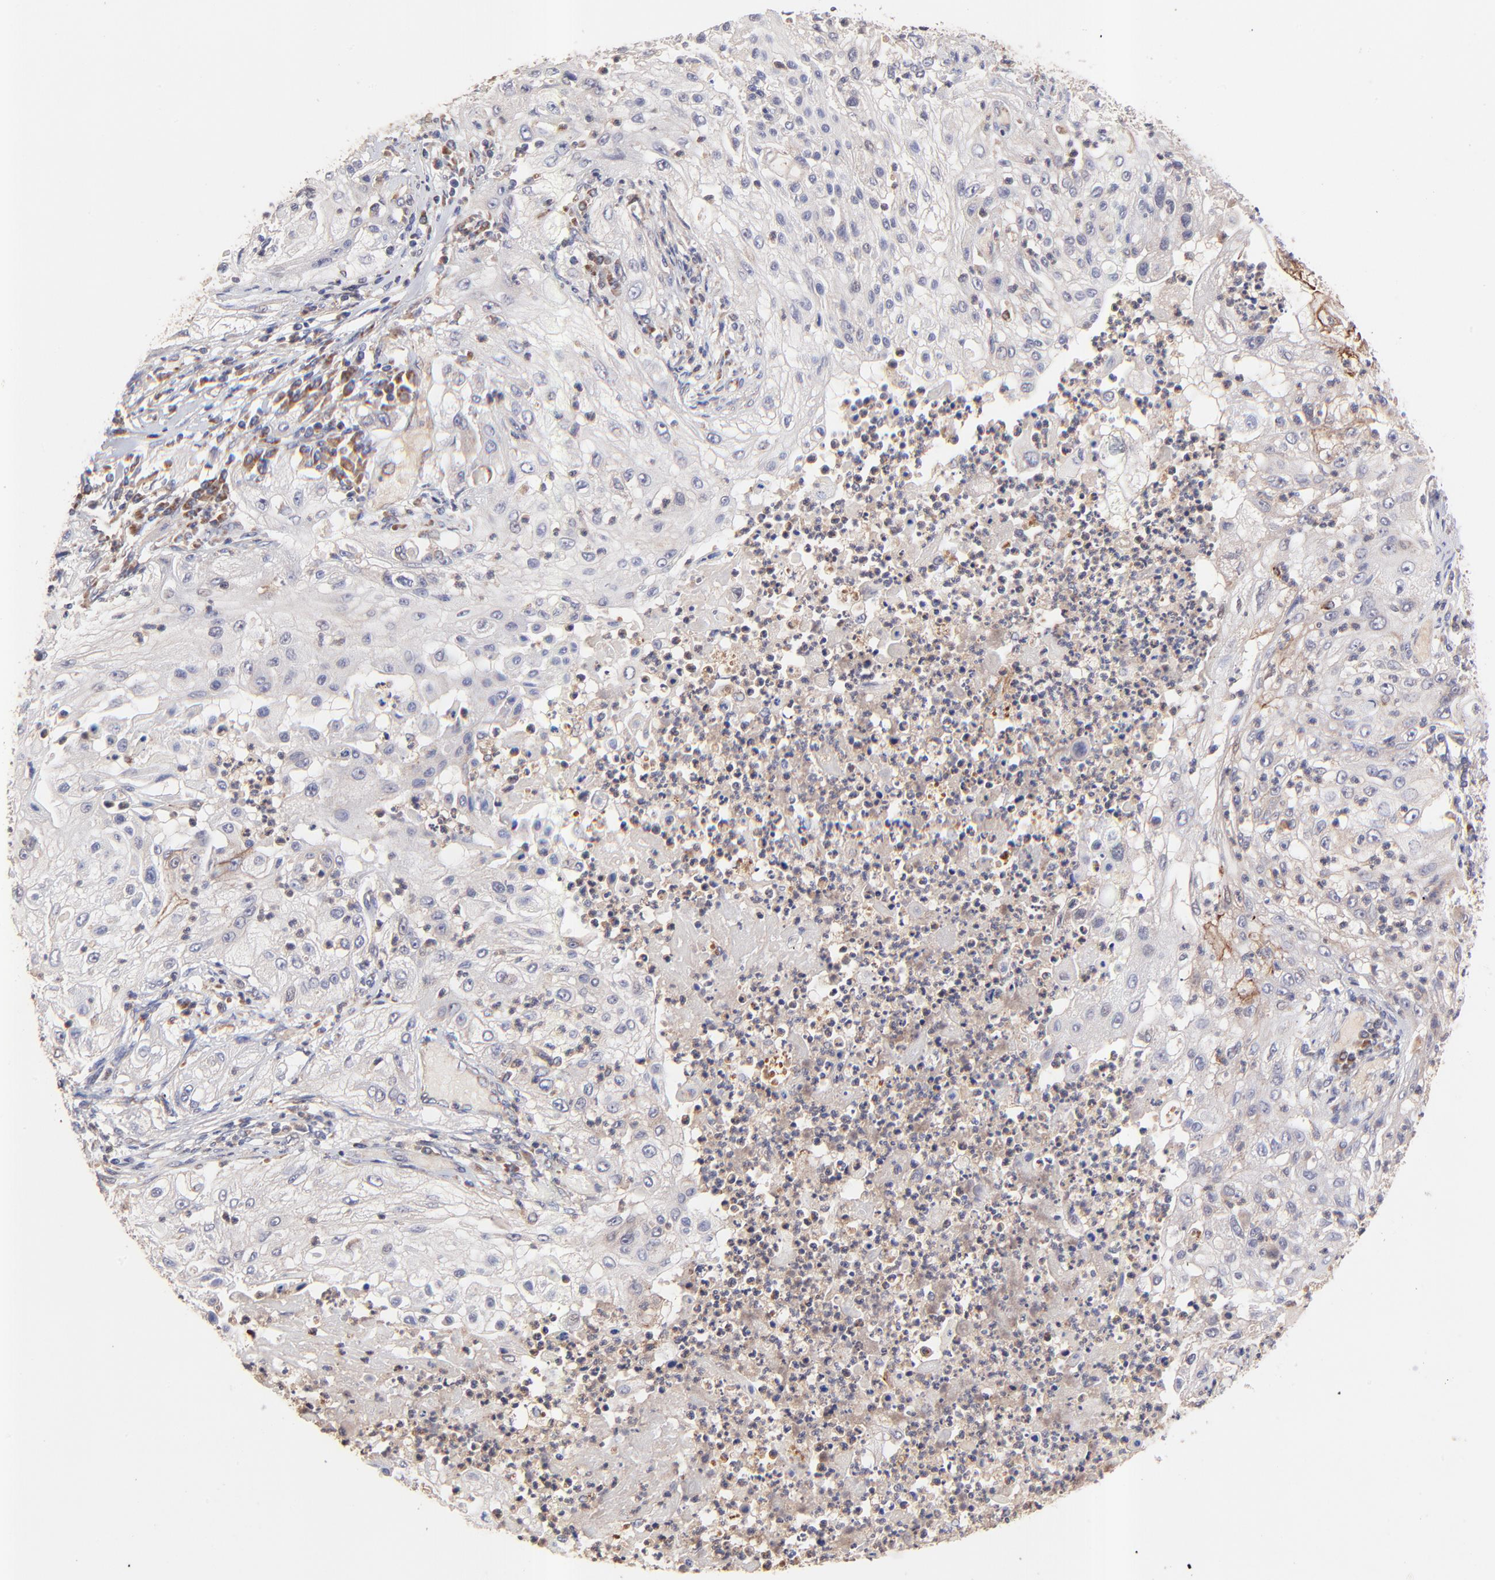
{"staining": {"intensity": "weak", "quantity": "<25%", "location": "cytoplasmic/membranous"}, "tissue": "lung cancer", "cell_type": "Tumor cells", "image_type": "cancer", "snomed": [{"axis": "morphology", "description": "Inflammation, NOS"}, {"axis": "morphology", "description": "Squamous cell carcinoma, NOS"}, {"axis": "topography", "description": "Lymph node"}, {"axis": "topography", "description": "Soft tissue"}, {"axis": "topography", "description": "Lung"}], "caption": "This is a histopathology image of immunohistochemistry (IHC) staining of lung cancer (squamous cell carcinoma), which shows no staining in tumor cells.", "gene": "BAIAP2L2", "patient": {"sex": "male", "age": 66}}